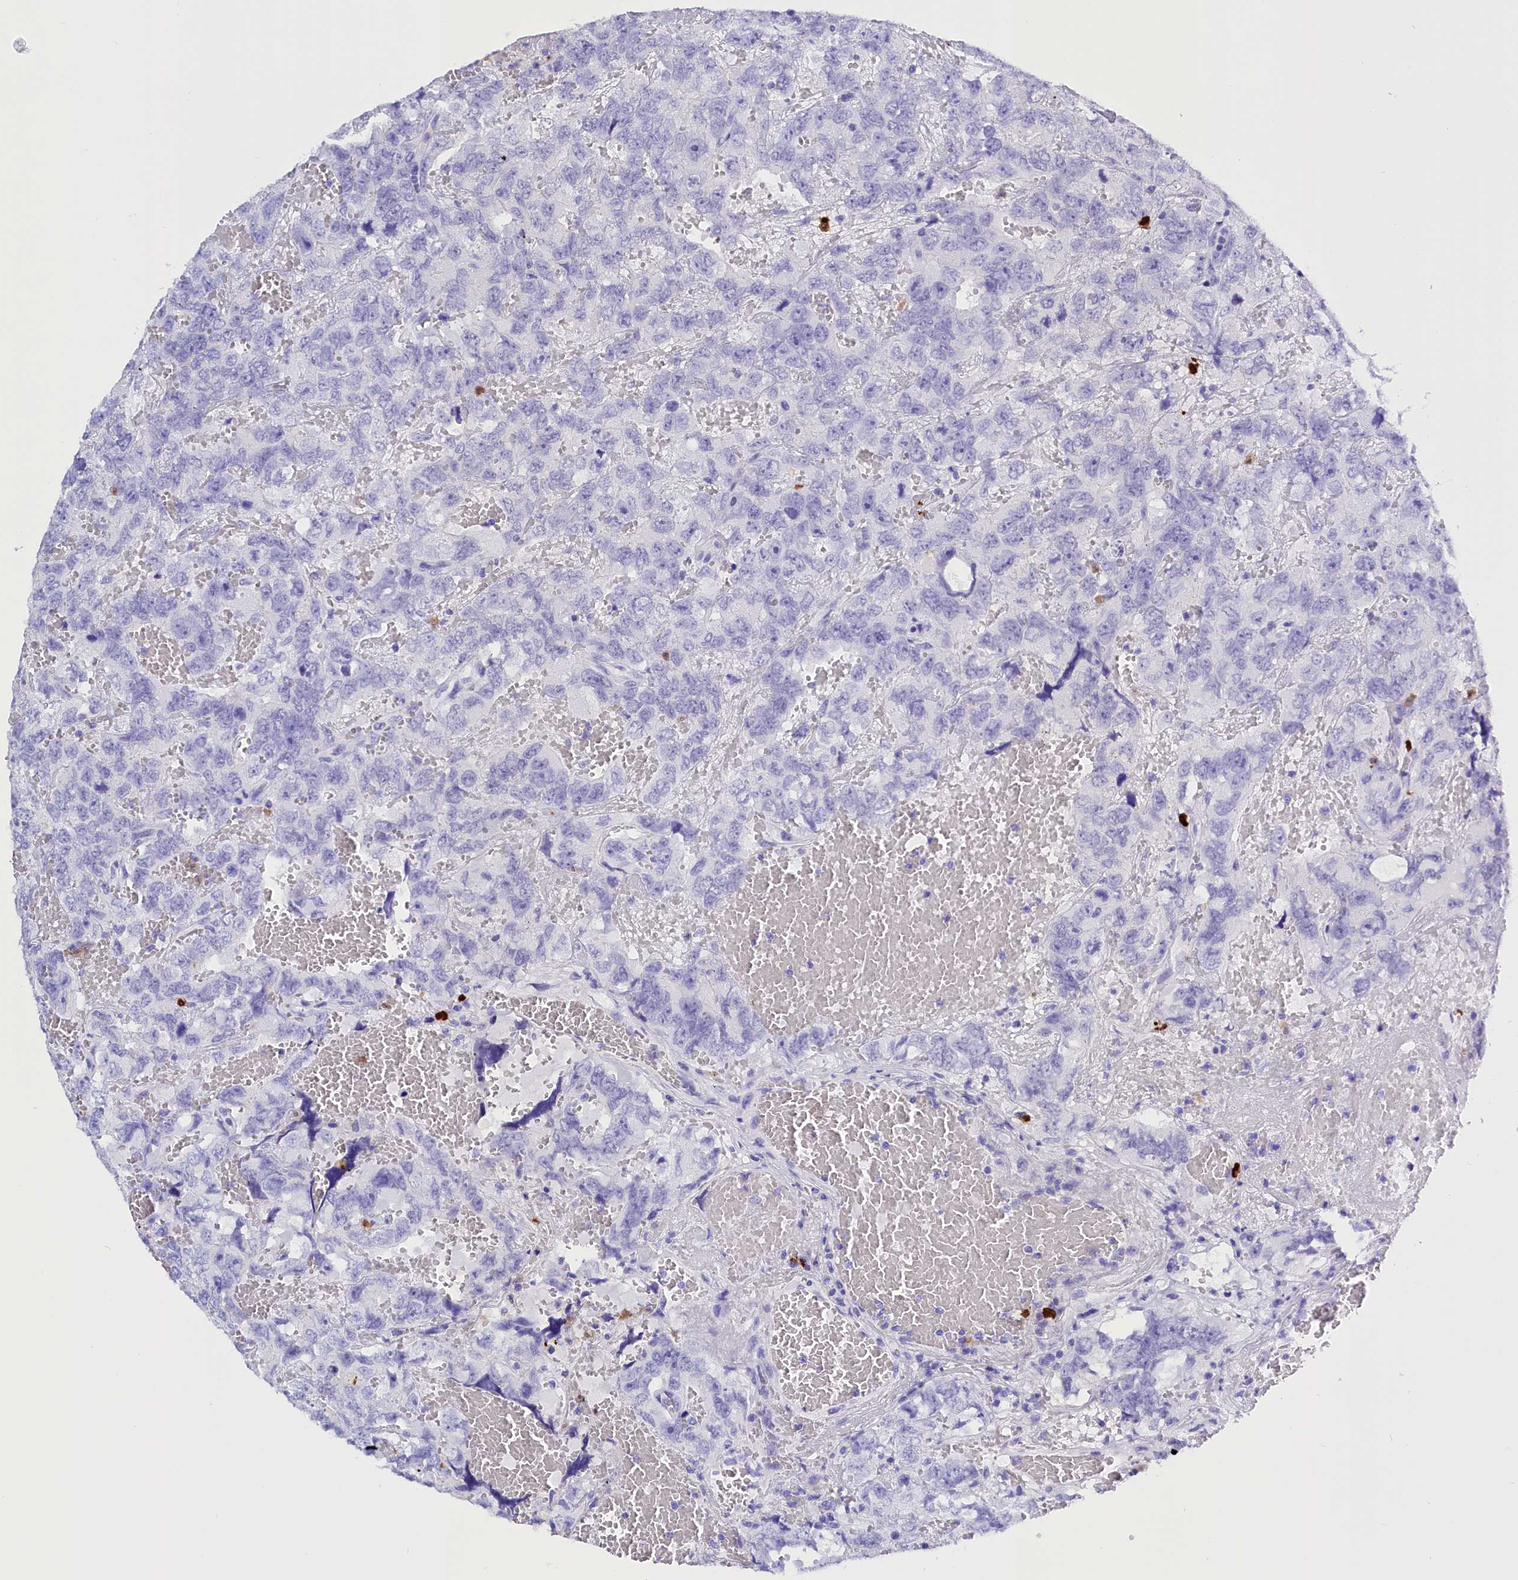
{"staining": {"intensity": "negative", "quantity": "none", "location": "none"}, "tissue": "testis cancer", "cell_type": "Tumor cells", "image_type": "cancer", "snomed": [{"axis": "morphology", "description": "Carcinoma, Embryonal, NOS"}, {"axis": "topography", "description": "Testis"}], "caption": "There is no significant positivity in tumor cells of testis cancer.", "gene": "CLC", "patient": {"sex": "male", "age": 45}}